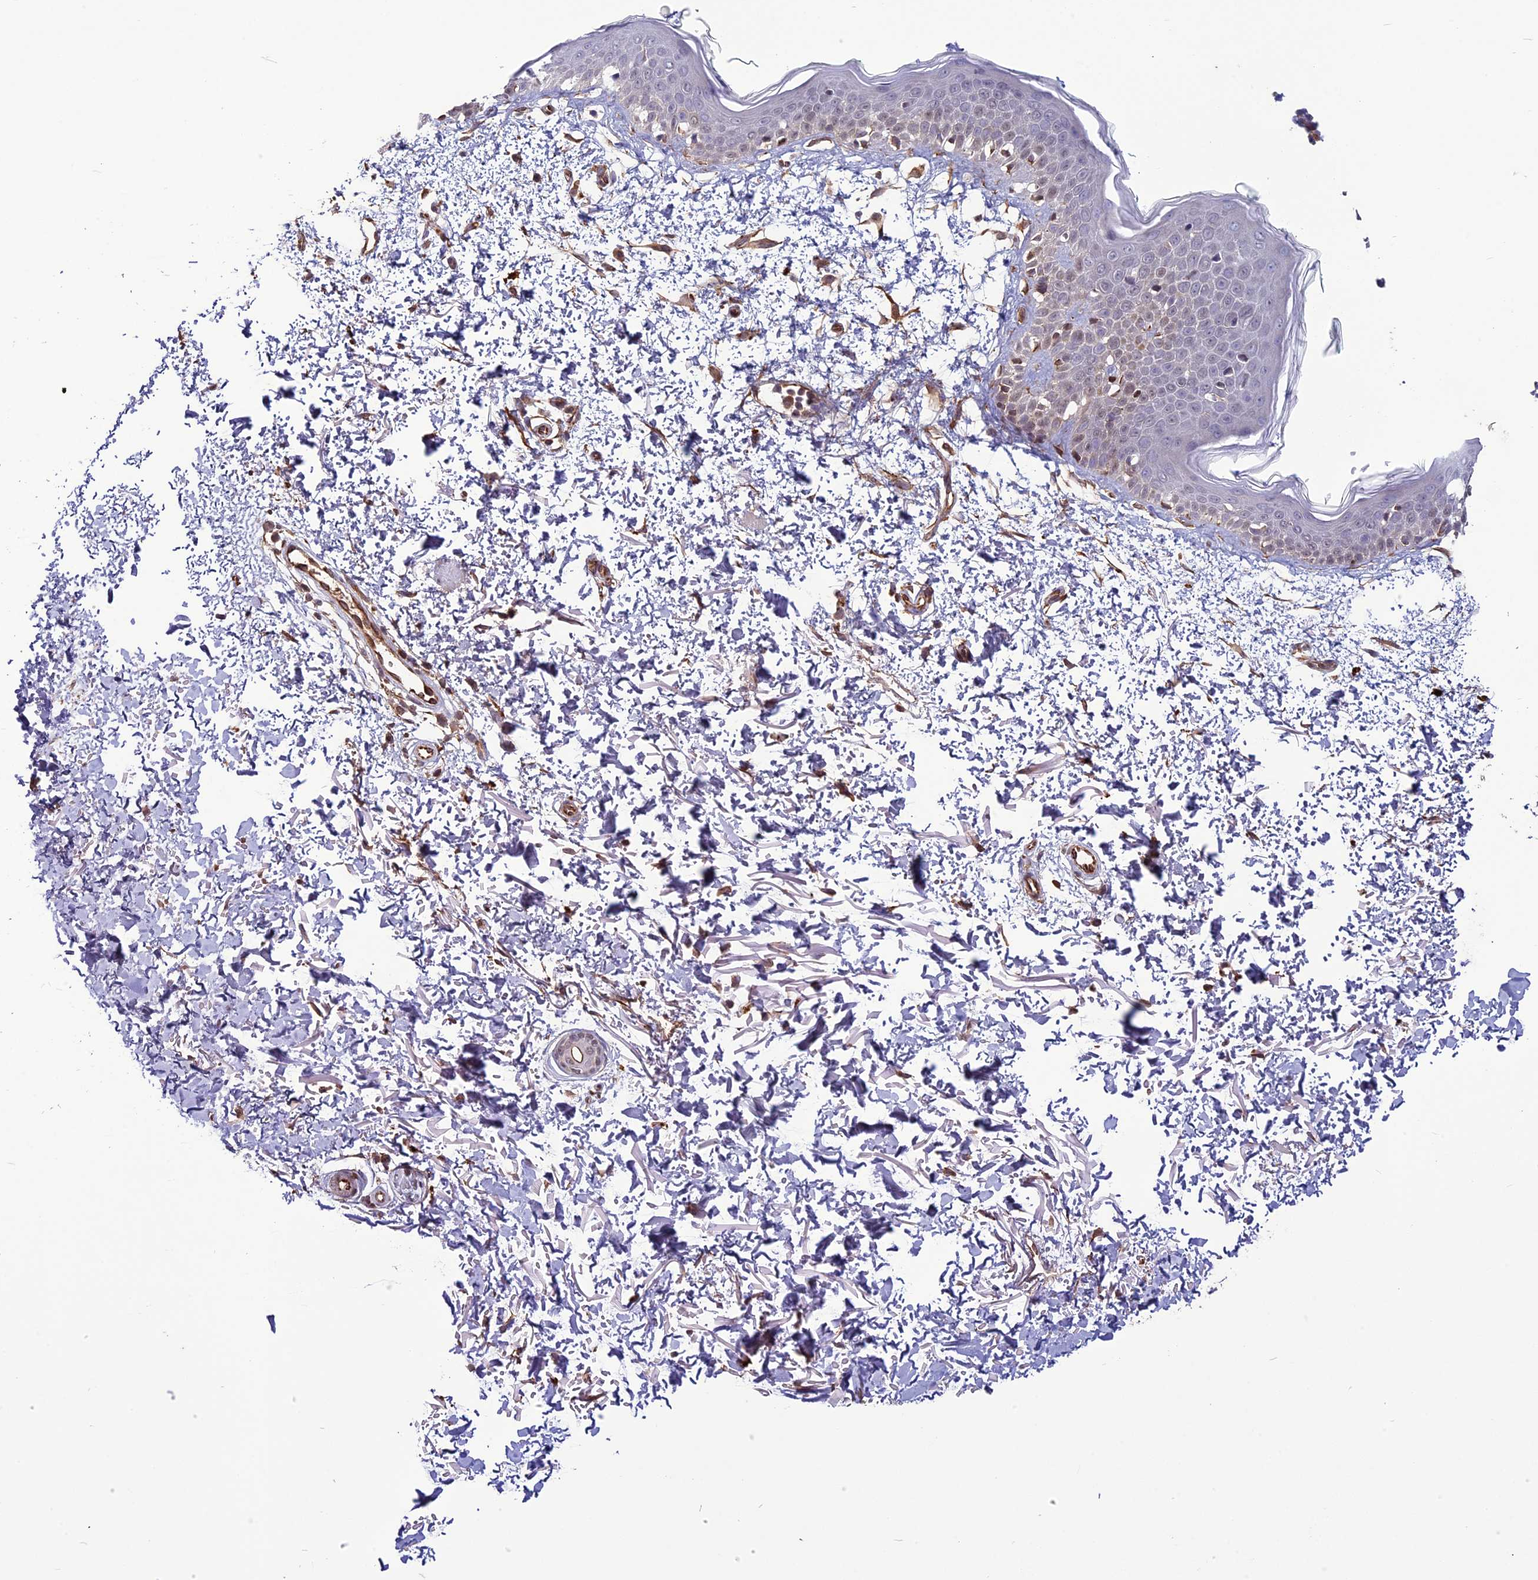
{"staining": {"intensity": "moderate", "quantity": ">75%", "location": "cytoplasmic/membranous,nuclear"}, "tissue": "skin", "cell_type": "Fibroblasts", "image_type": "normal", "snomed": [{"axis": "morphology", "description": "Normal tissue, NOS"}, {"axis": "topography", "description": "Skin"}], "caption": "An image of human skin stained for a protein exhibits moderate cytoplasmic/membranous,nuclear brown staining in fibroblasts.", "gene": "C3orf70", "patient": {"sex": "male", "age": 66}}